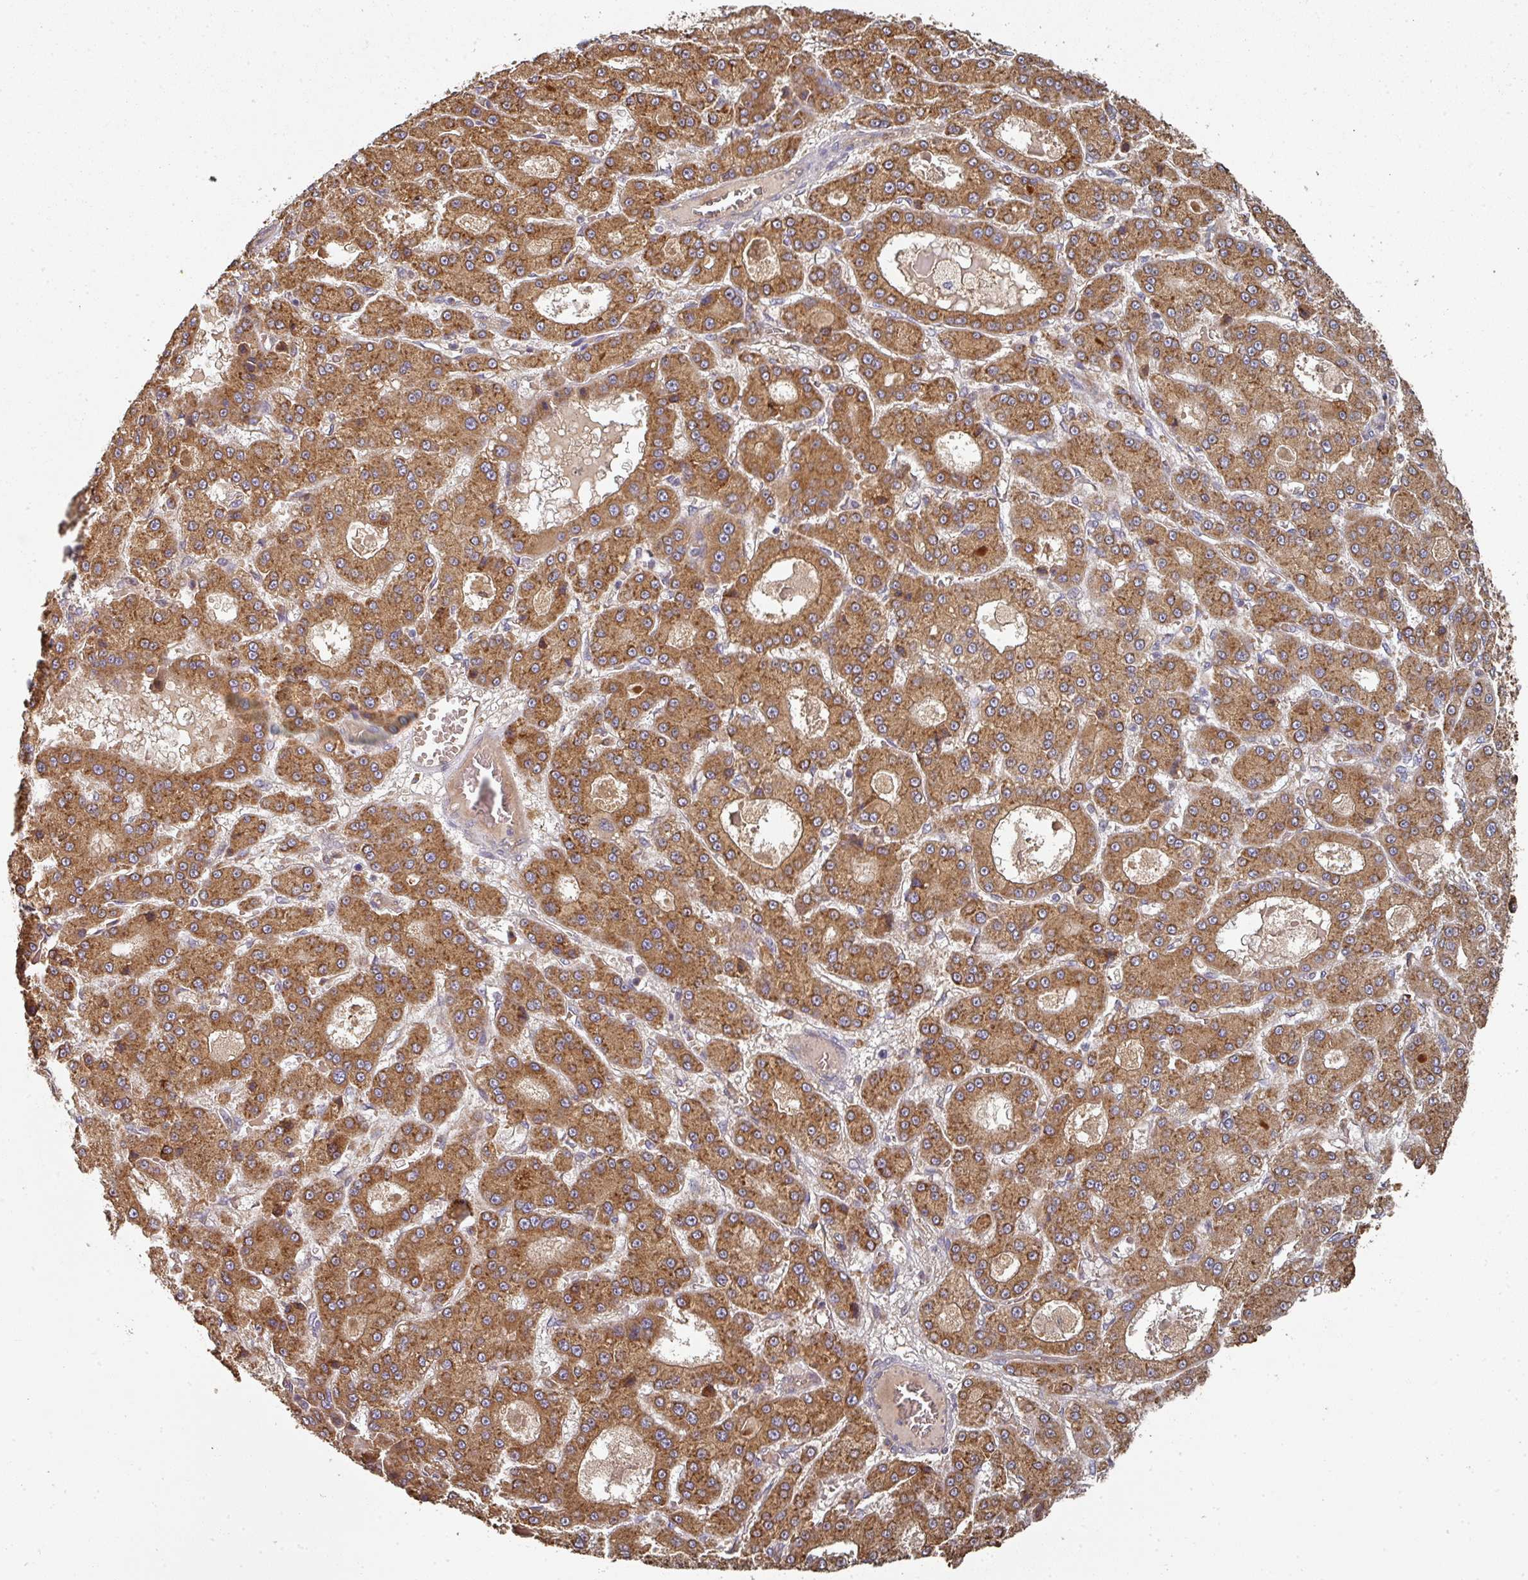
{"staining": {"intensity": "moderate", "quantity": ">75%", "location": "cytoplasmic/membranous"}, "tissue": "liver cancer", "cell_type": "Tumor cells", "image_type": "cancer", "snomed": [{"axis": "morphology", "description": "Carcinoma, Hepatocellular, NOS"}, {"axis": "topography", "description": "Liver"}], "caption": "Protein staining shows moderate cytoplasmic/membranous positivity in about >75% of tumor cells in liver hepatocellular carcinoma. The protein is stained brown, and the nuclei are stained in blue (DAB IHC with brightfield microscopy, high magnification).", "gene": "EDEM2", "patient": {"sex": "male", "age": 70}}